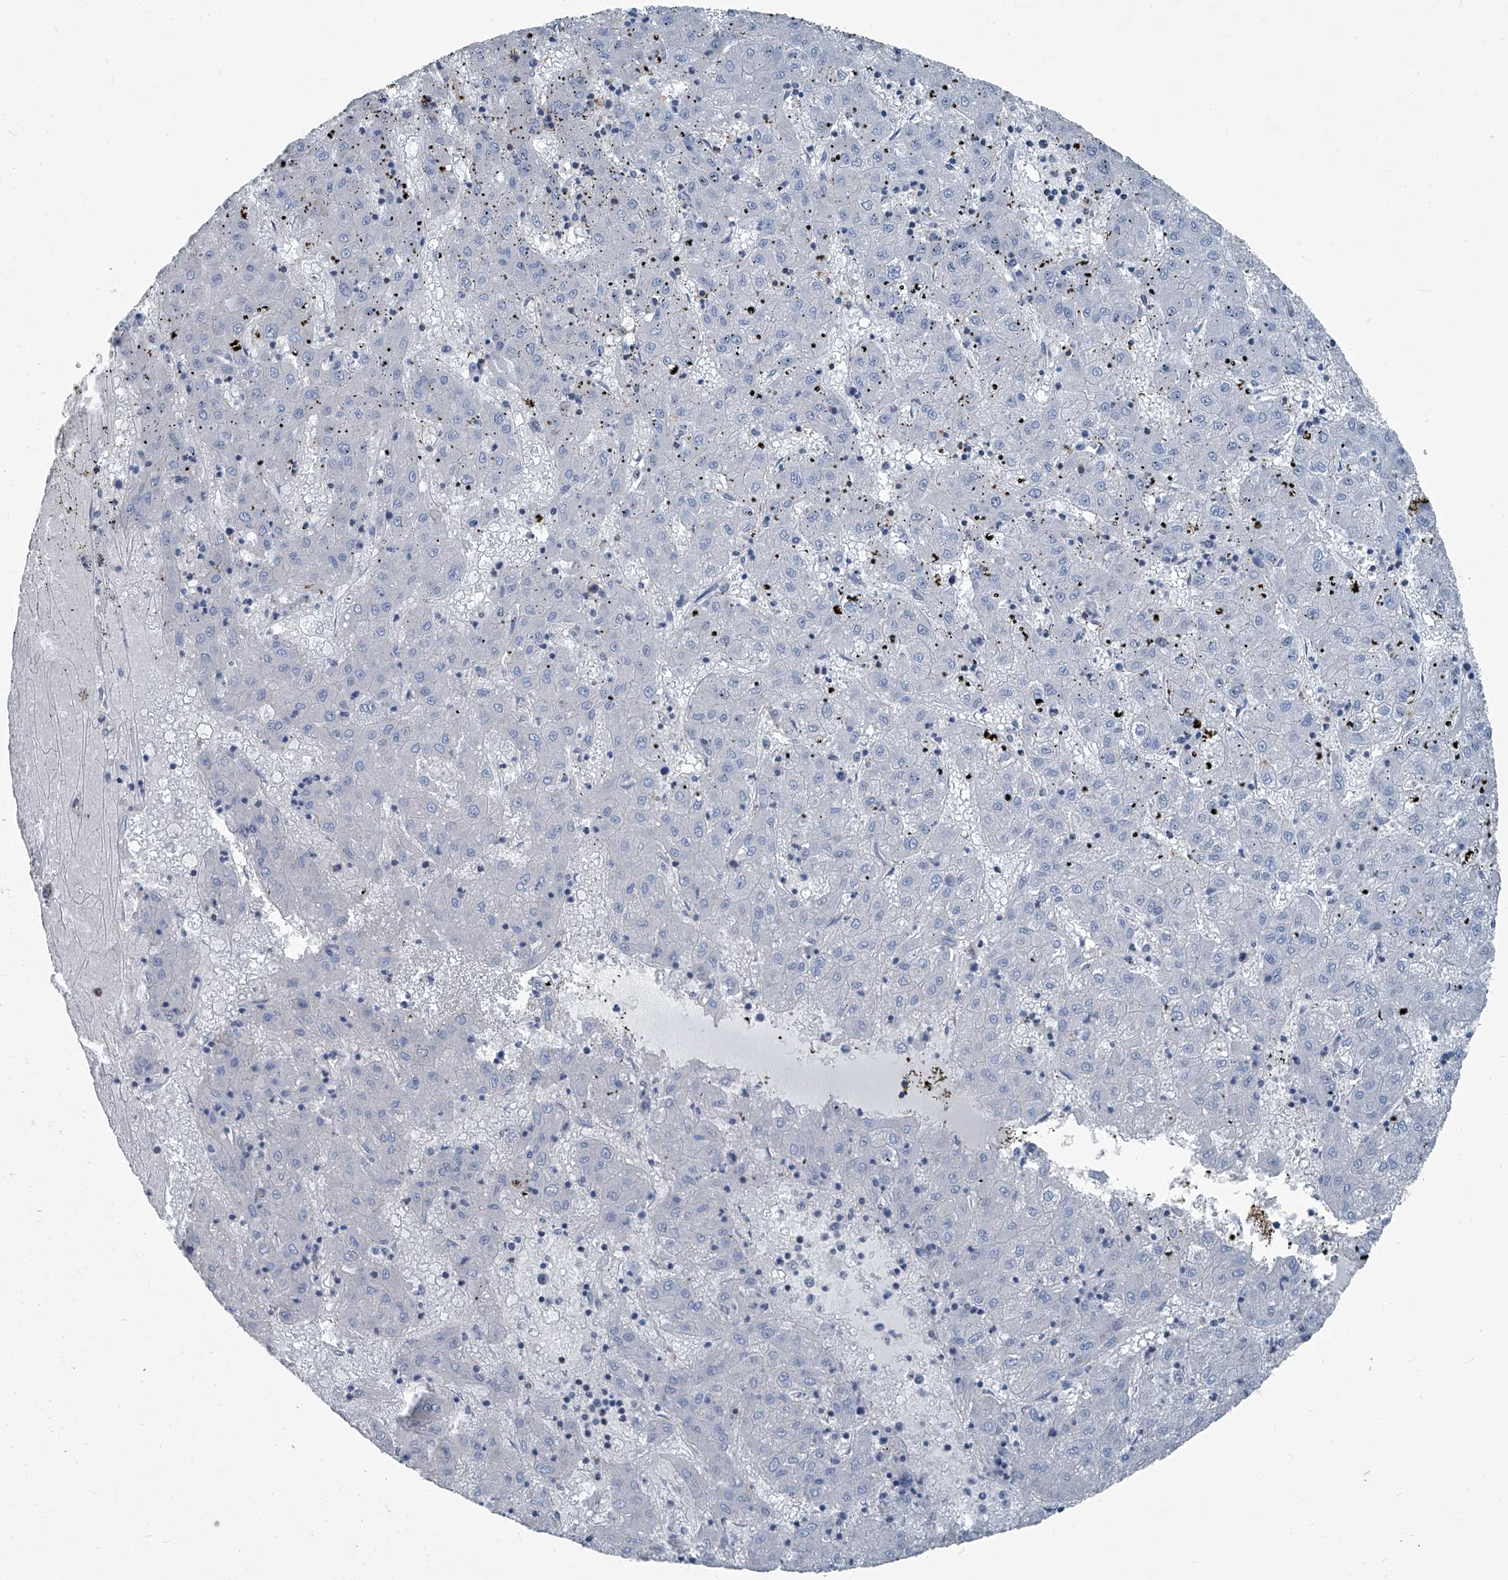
{"staining": {"intensity": "negative", "quantity": "none", "location": "none"}, "tissue": "liver cancer", "cell_type": "Tumor cells", "image_type": "cancer", "snomed": [{"axis": "morphology", "description": "Carcinoma, Hepatocellular, NOS"}, {"axis": "topography", "description": "Liver"}], "caption": "Immunohistochemical staining of hepatocellular carcinoma (liver) shows no significant positivity in tumor cells.", "gene": "SEPTIN7", "patient": {"sex": "male", "age": 72}}